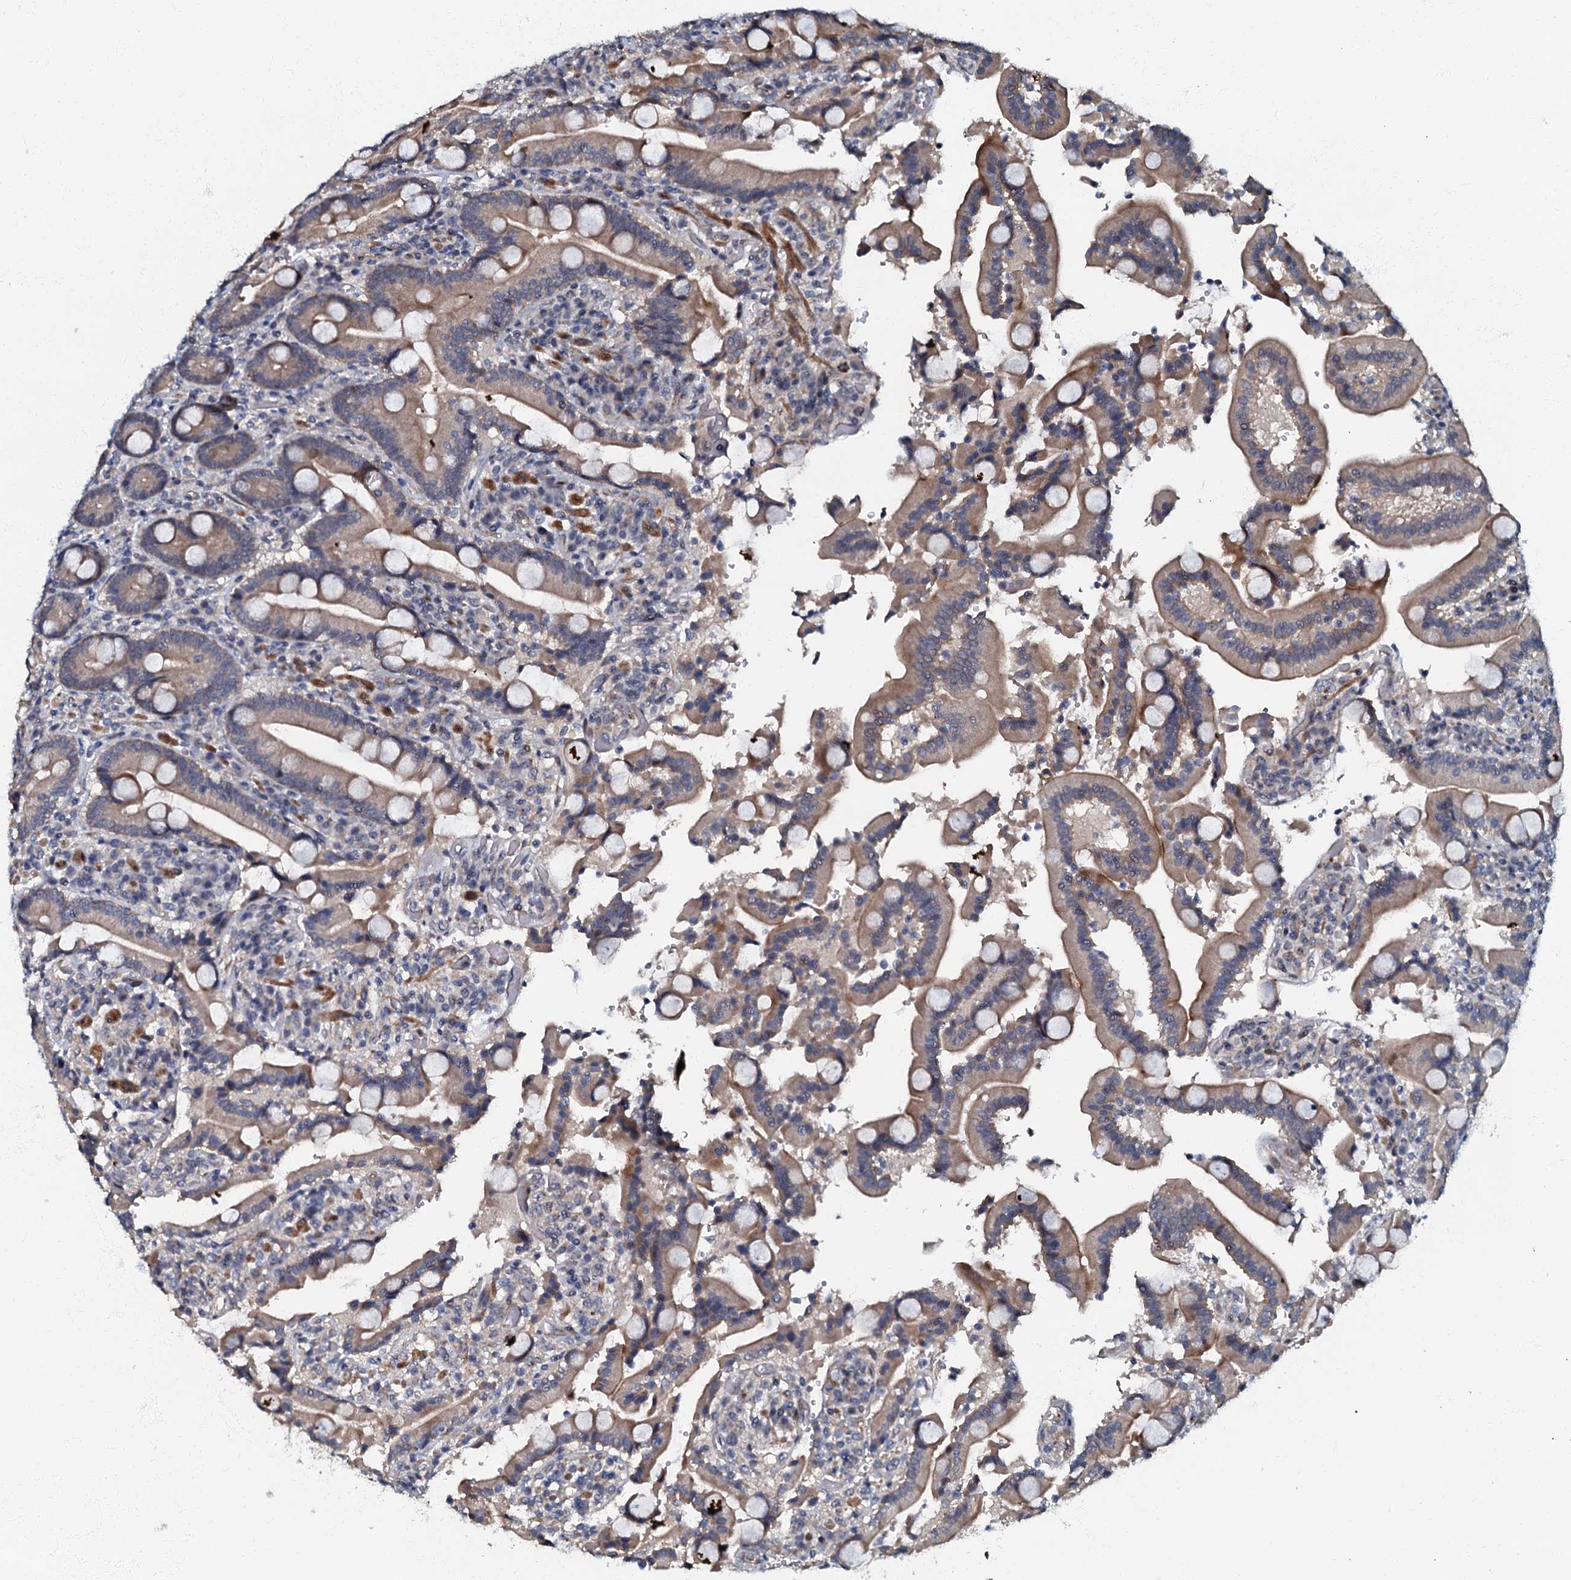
{"staining": {"intensity": "moderate", "quantity": "25%-75%", "location": "cytoplasmic/membranous"}, "tissue": "duodenum", "cell_type": "Glandular cells", "image_type": "normal", "snomed": [{"axis": "morphology", "description": "Normal tissue, NOS"}, {"axis": "topography", "description": "Duodenum"}], "caption": "Immunohistochemical staining of benign duodenum exhibits 25%-75% levels of moderate cytoplasmic/membranous protein positivity in about 25%-75% of glandular cells. (Stains: DAB (3,3'-diaminobenzidine) in brown, nuclei in blue, Microscopy: brightfield microscopy at high magnification).", "gene": "OLAH", "patient": {"sex": "female", "age": 62}}